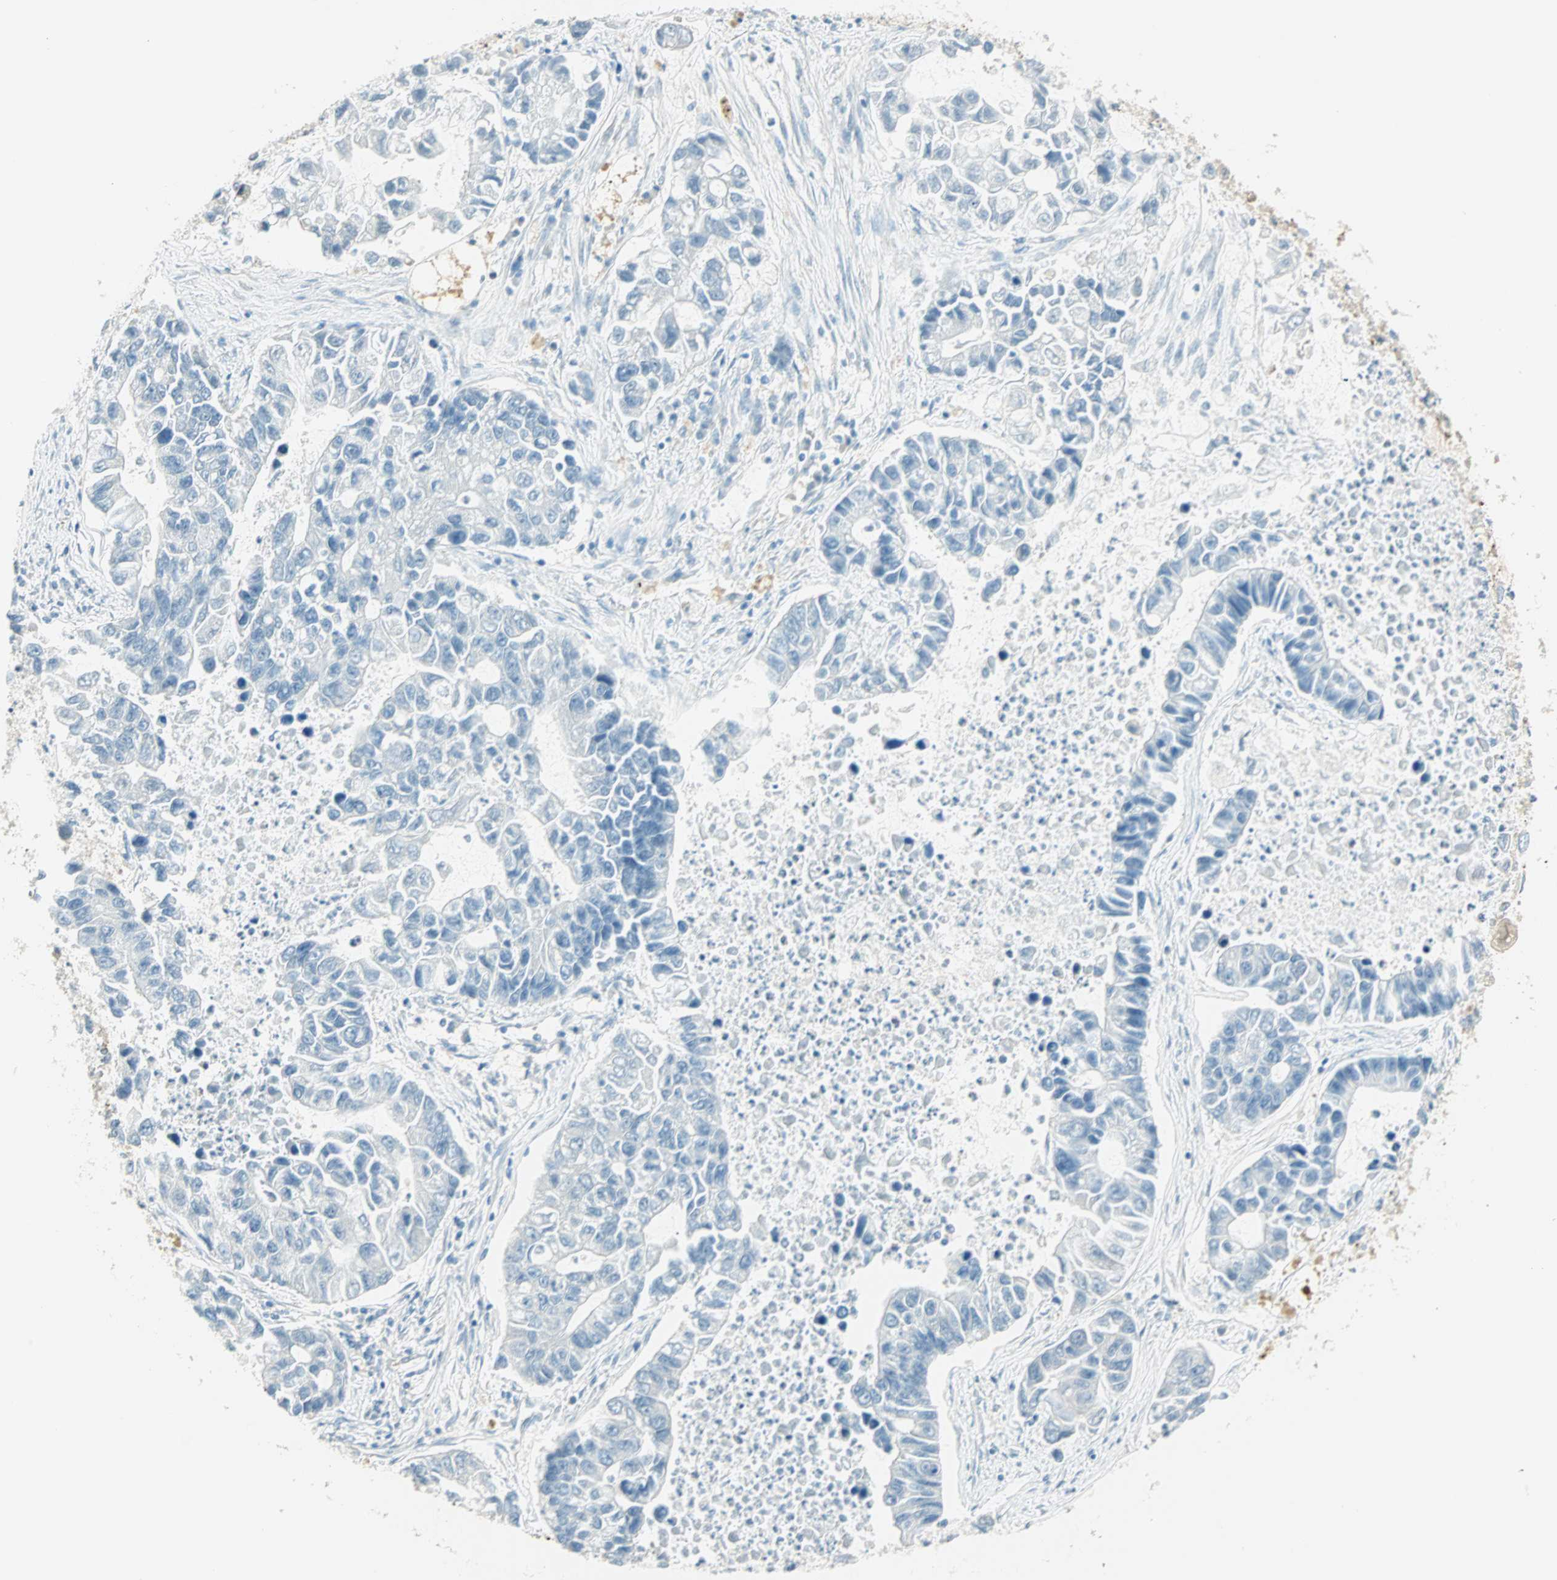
{"staining": {"intensity": "negative", "quantity": "none", "location": "none"}, "tissue": "lung cancer", "cell_type": "Tumor cells", "image_type": "cancer", "snomed": [{"axis": "morphology", "description": "Adenocarcinoma, NOS"}, {"axis": "topography", "description": "Lung"}], "caption": "Human adenocarcinoma (lung) stained for a protein using immunohistochemistry demonstrates no positivity in tumor cells.", "gene": "S100A1", "patient": {"sex": "female", "age": 51}}